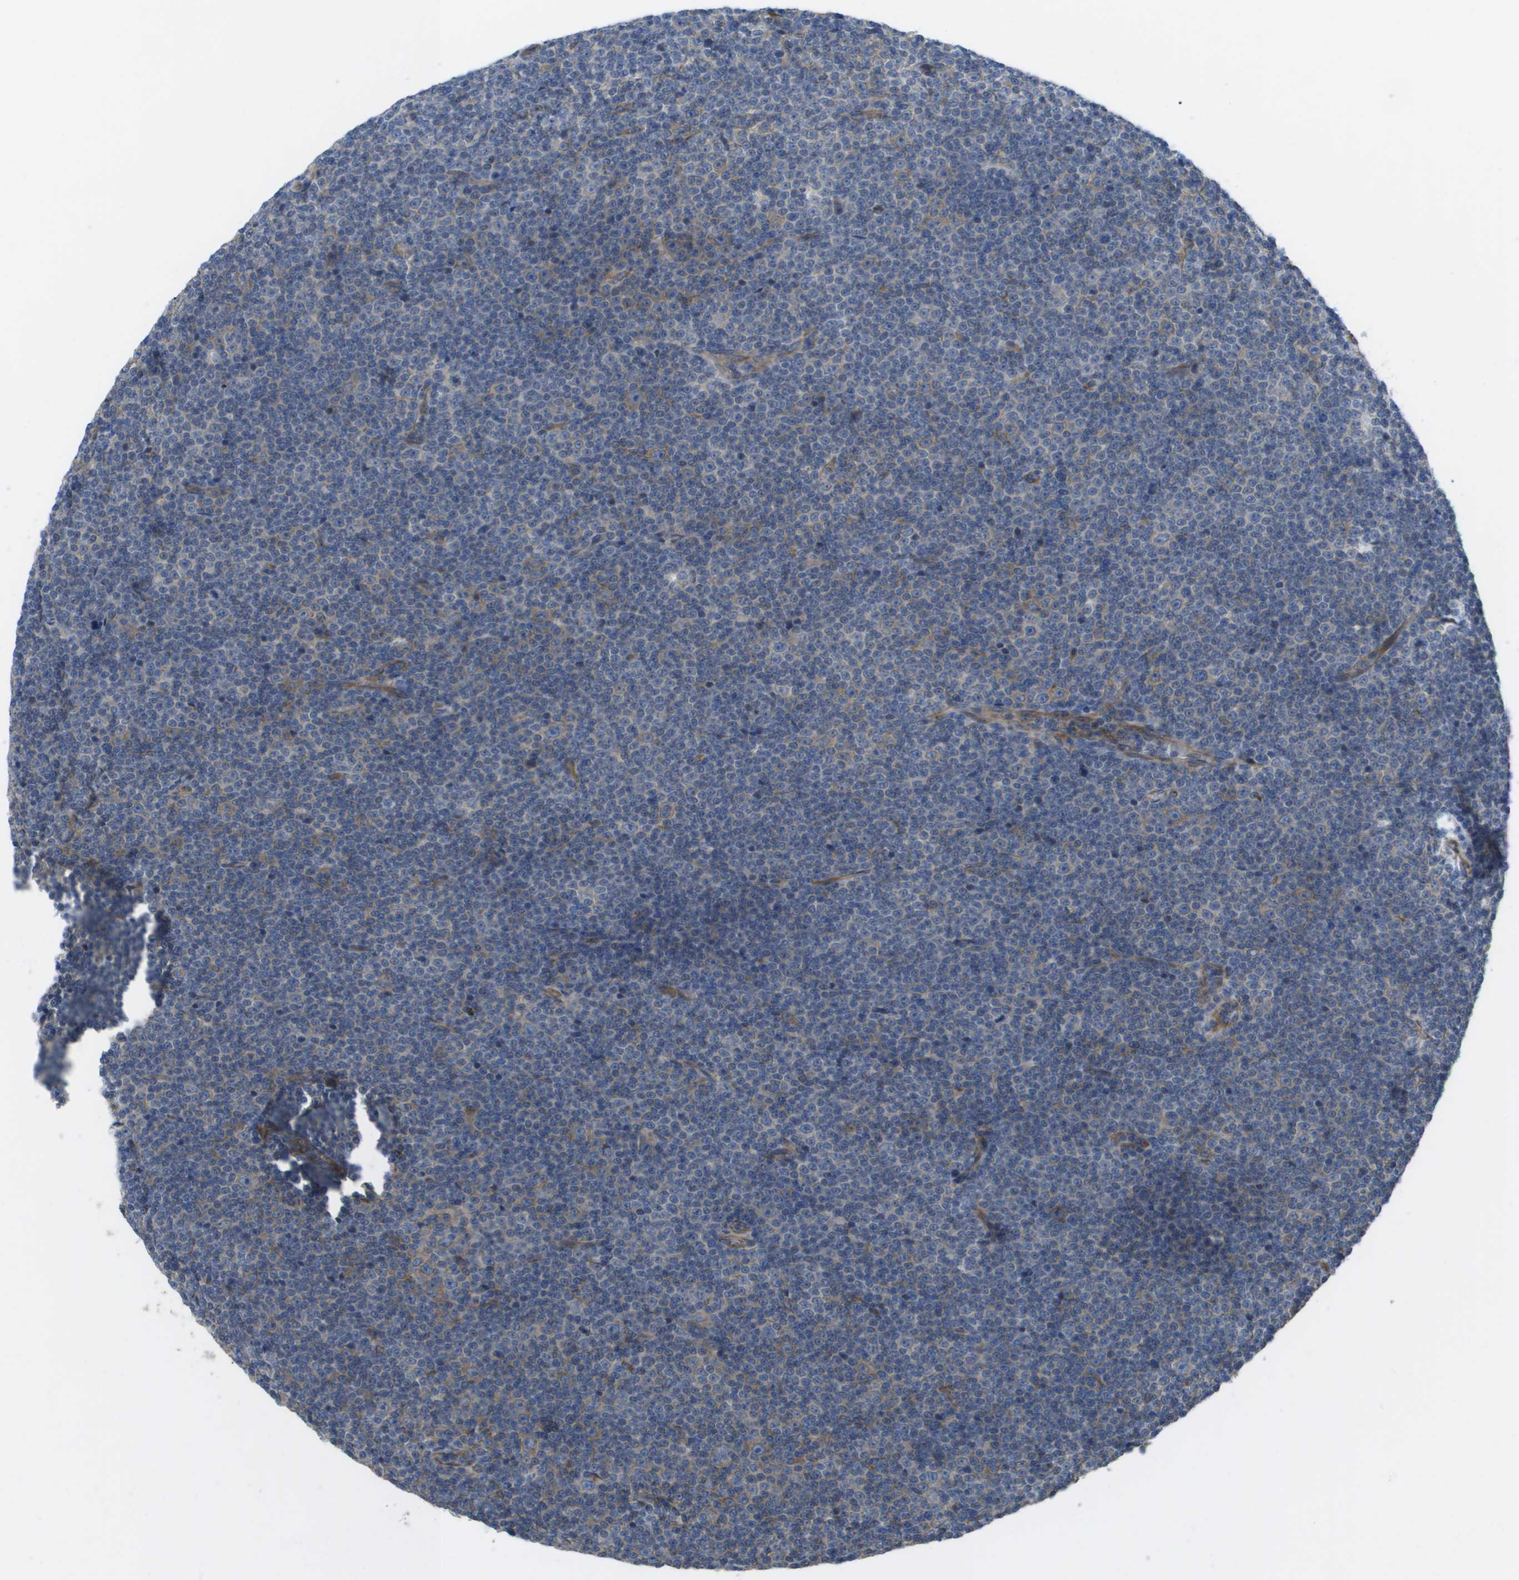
{"staining": {"intensity": "moderate", "quantity": "<25%", "location": "cytoplasmic/membranous"}, "tissue": "lymphoma", "cell_type": "Tumor cells", "image_type": "cancer", "snomed": [{"axis": "morphology", "description": "Malignant lymphoma, non-Hodgkin's type, Low grade"}, {"axis": "topography", "description": "Lymph node"}], "caption": "Low-grade malignant lymphoma, non-Hodgkin's type stained for a protein (brown) demonstrates moderate cytoplasmic/membranous positive positivity in approximately <25% of tumor cells.", "gene": "CLCN2", "patient": {"sex": "female", "age": 67}}